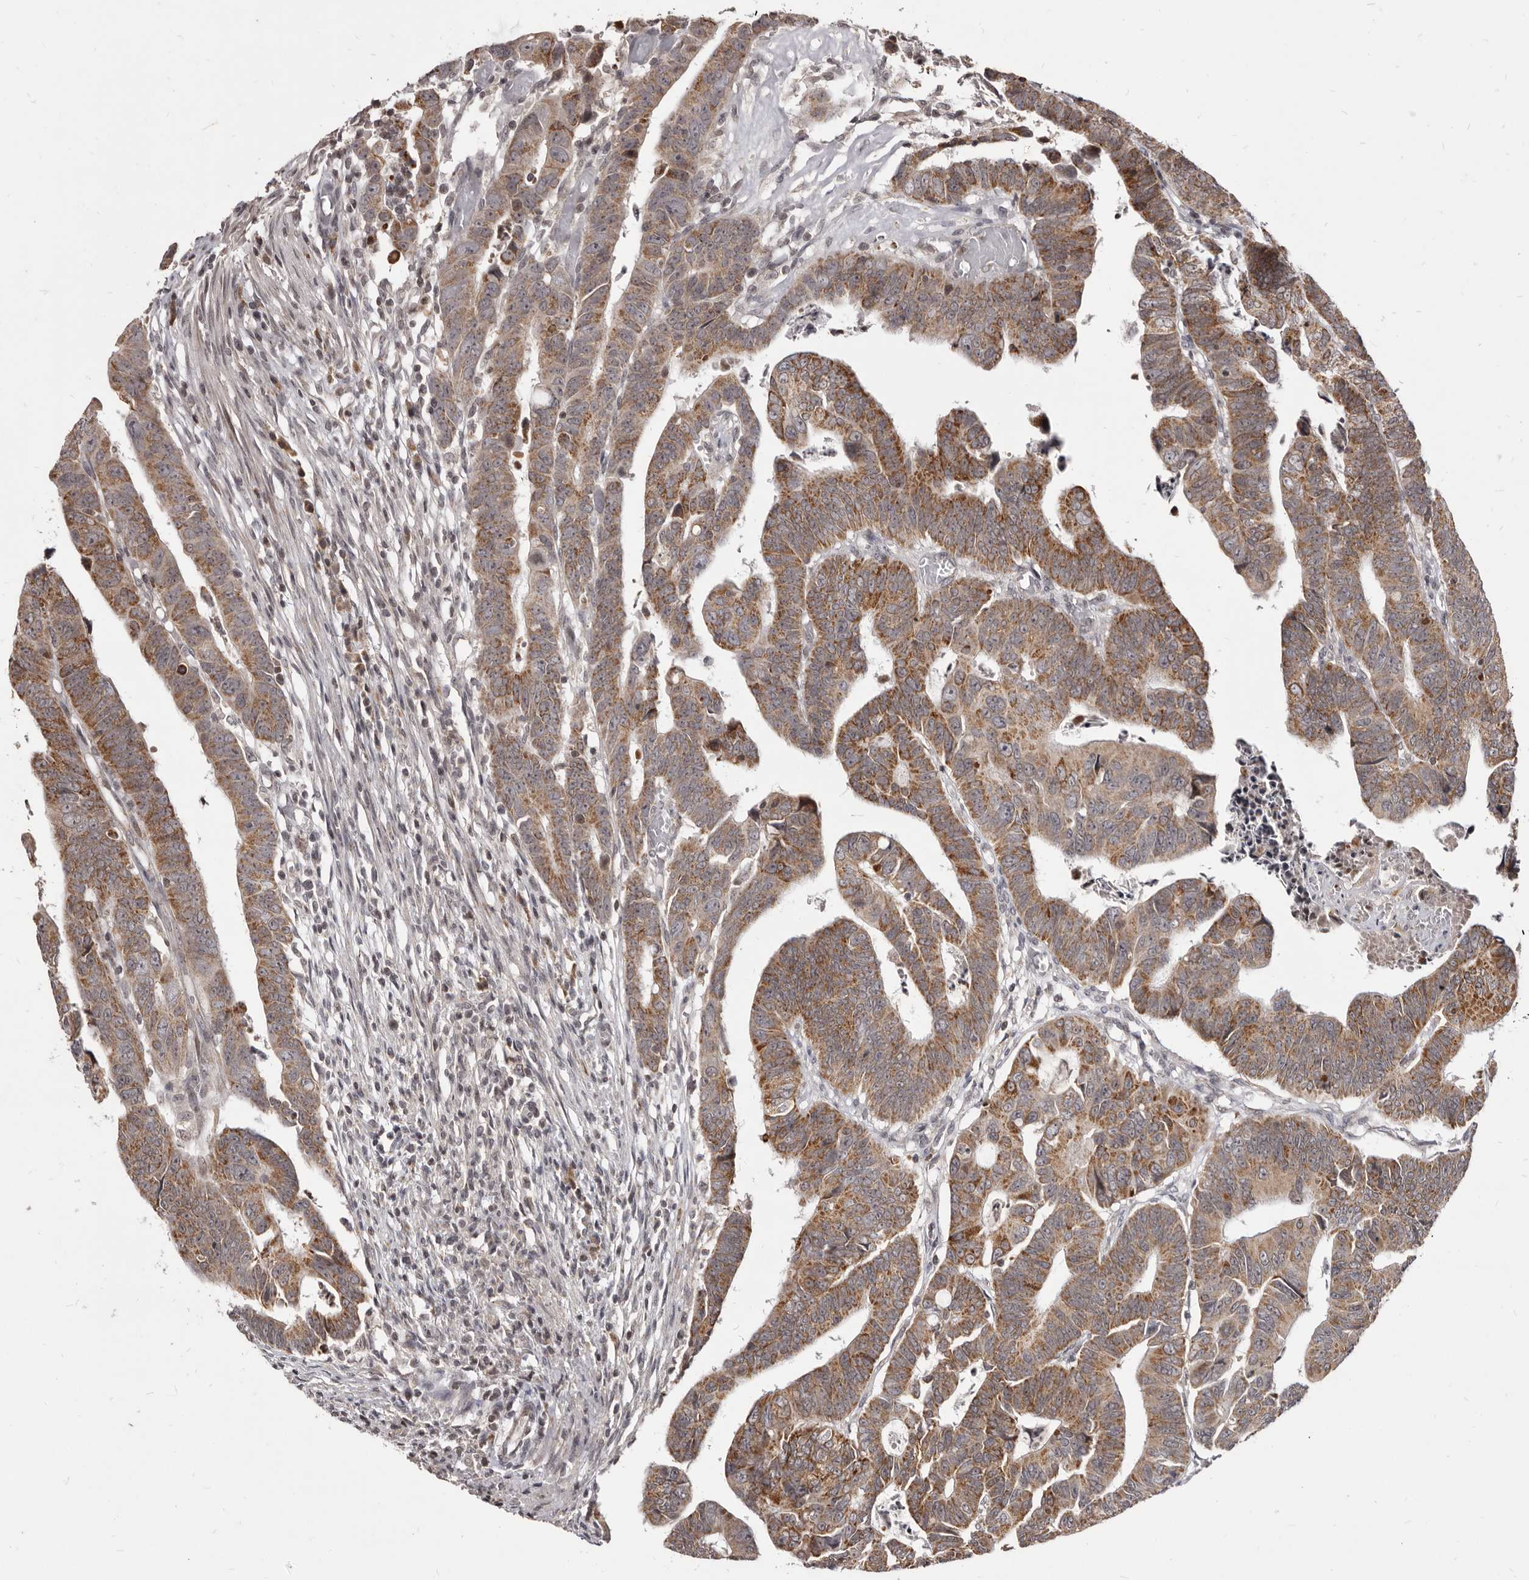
{"staining": {"intensity": "moderate", "quantity": ">75%", "location": "cytoplasmic/membranous"}, "tissue": "colorectal cancer", "cell_type": "Tumor cells", "image_type": "cancer", "snomed": [{"axis": "morphology", "description": "Adenocarcinoma, NOS"}, {"axis": "topography", "description": "Rectum"}], "caption": "This photomicrograph shows colorectal adenocarcinoma stained with immunohistochemistry to label a protein in brown. The cytoplasmic/membranous of tumor cells show moderate positivity for the protein. Nuclei are counter-stained blue.", "gene": "THUMPD1", "patient": {"sex": "female", "age": 65}}